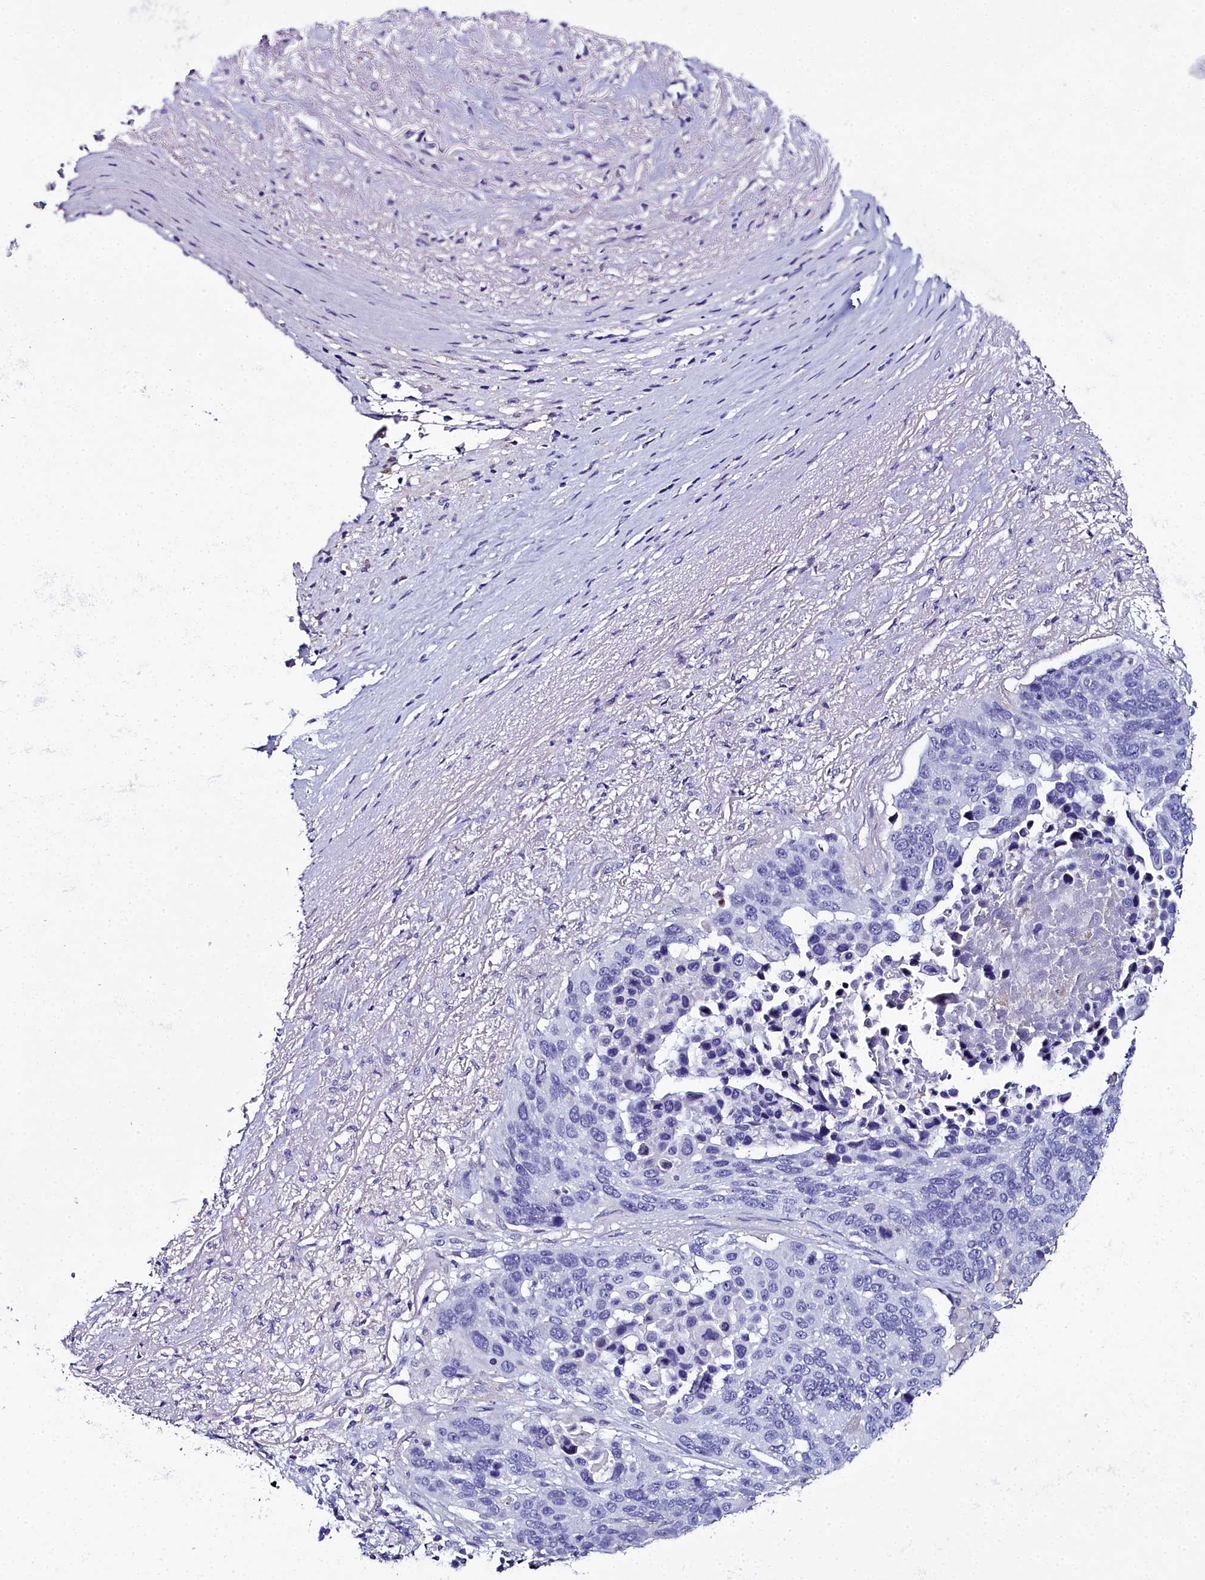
{"staining": {"intensity": "negative", "quantity": "none", "location": "none"}, "tissue": "lung cancer", "cell_type": "Tumor cells", "image_type": "cancer", "snomed": [{"axis": "morphology", "description": "Normal tissue, NOS"}, {"axis": "morphology", "description": "Squamous cell carcinoma, NOS"}, {"axis": "topography", "description": "Lymph node"}, {"axis": "topography", "description": "Lung"}], "caption": "Immunohistochemical staining of human squamous cell carcinoma (lung) demonstrates no significant expression in tumor cells.", "gene": "ELAPOR2", "patient": {"sex": "male", "age": 66}}